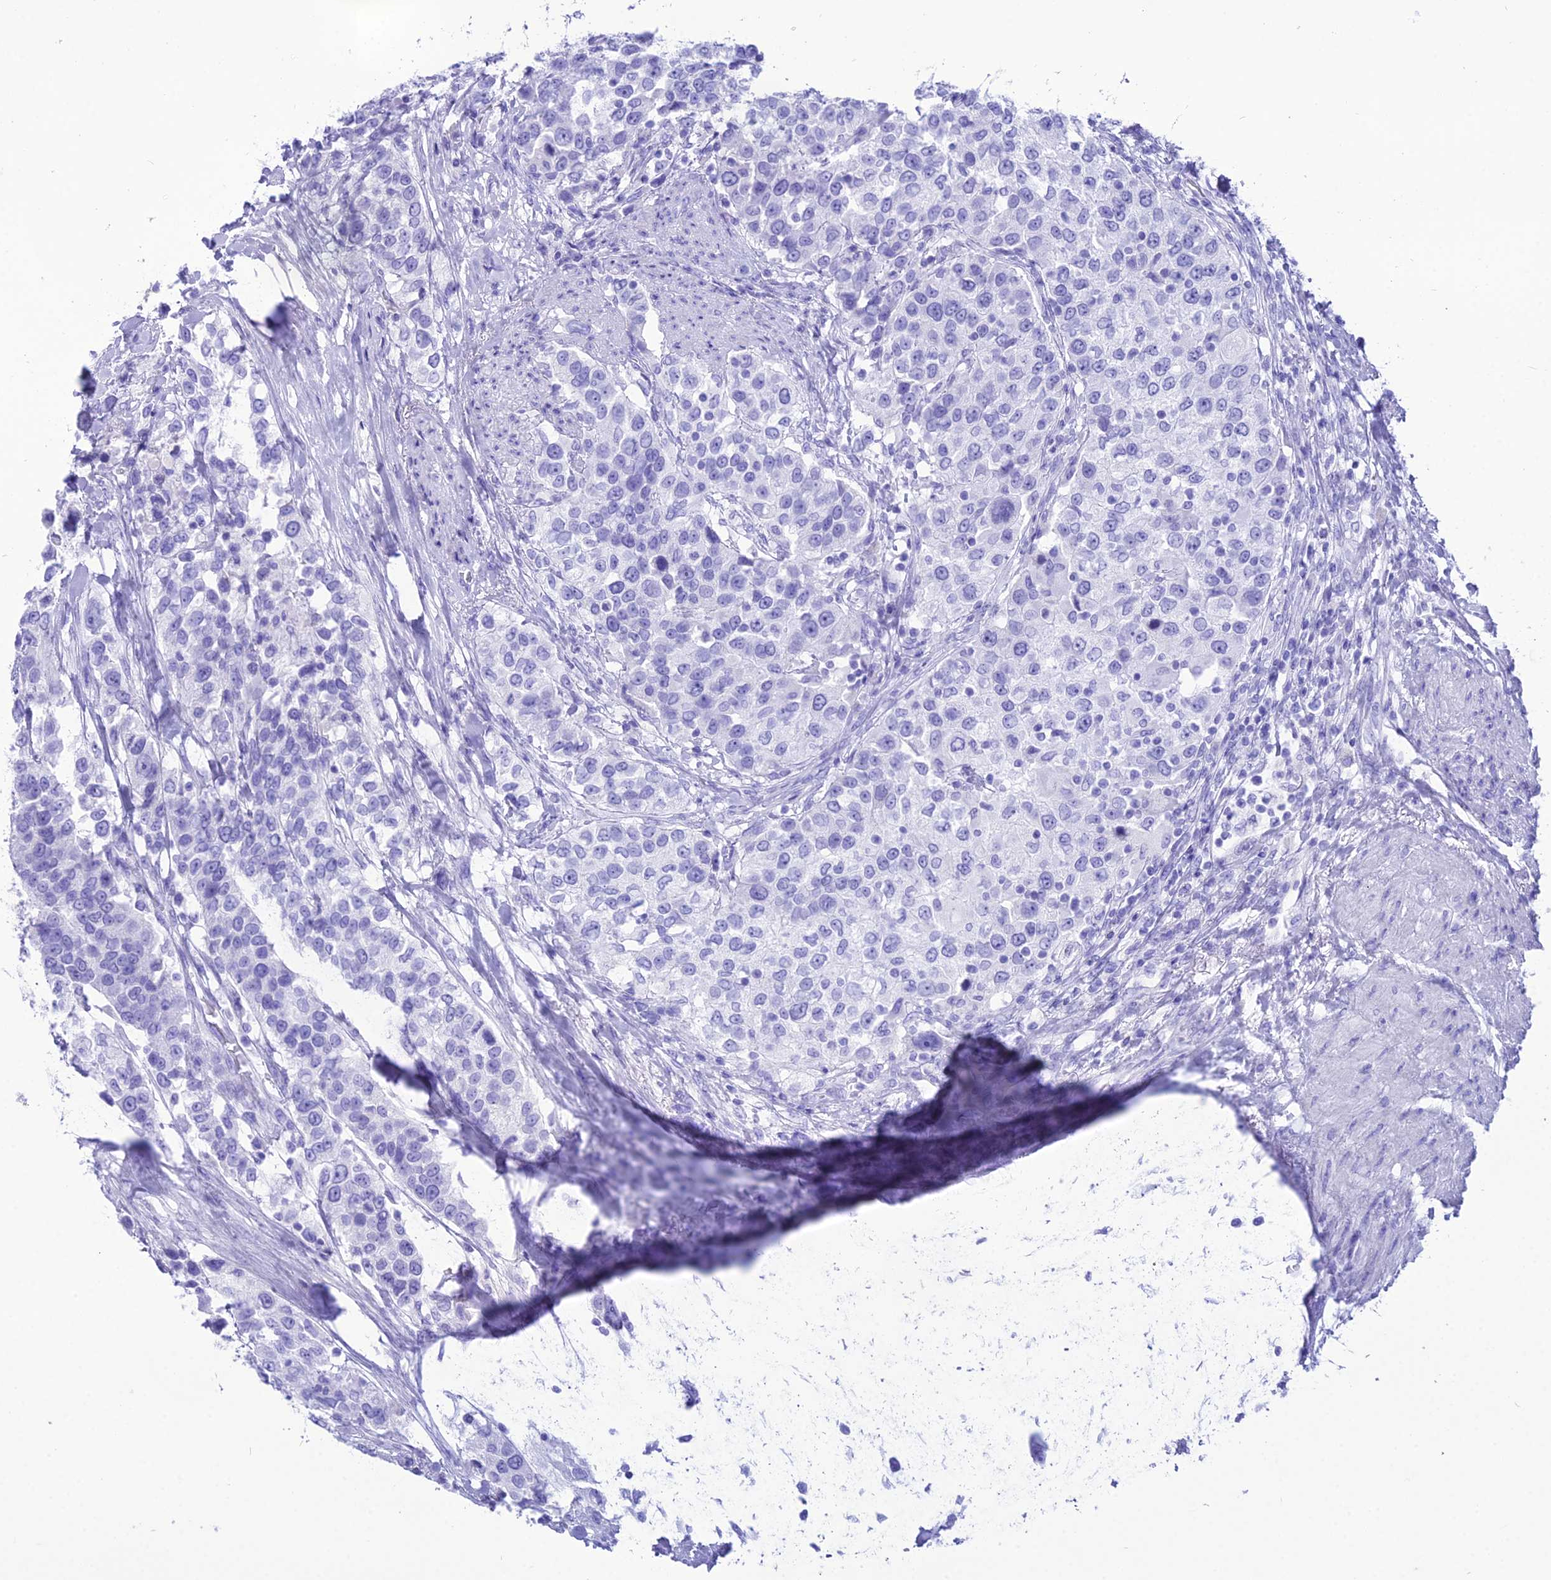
{"staining": {"intensity": "negative", "quantity": "none", "location": "none"}, "tissue": "urothelial cancer", "cell_type": "Tumor cells", "image_type": "cancer", "snomed": [{"axis": "morphology", "description": "Urothelial carcinoma, High grade"}, {"axis": "topography", "description": "Urinary bladder"}], "caption": "DAB (3,3'-diaminobenzidine) immunohistochemical staining of human high-grade urothelial carcinoma shows no significant staining in tumor cells. (DAB immunohistochemistry visualized using brightfield microscopy, high magnification).", "gene": "PNMA5", "patient": {"sex": "female", "age": 80}}